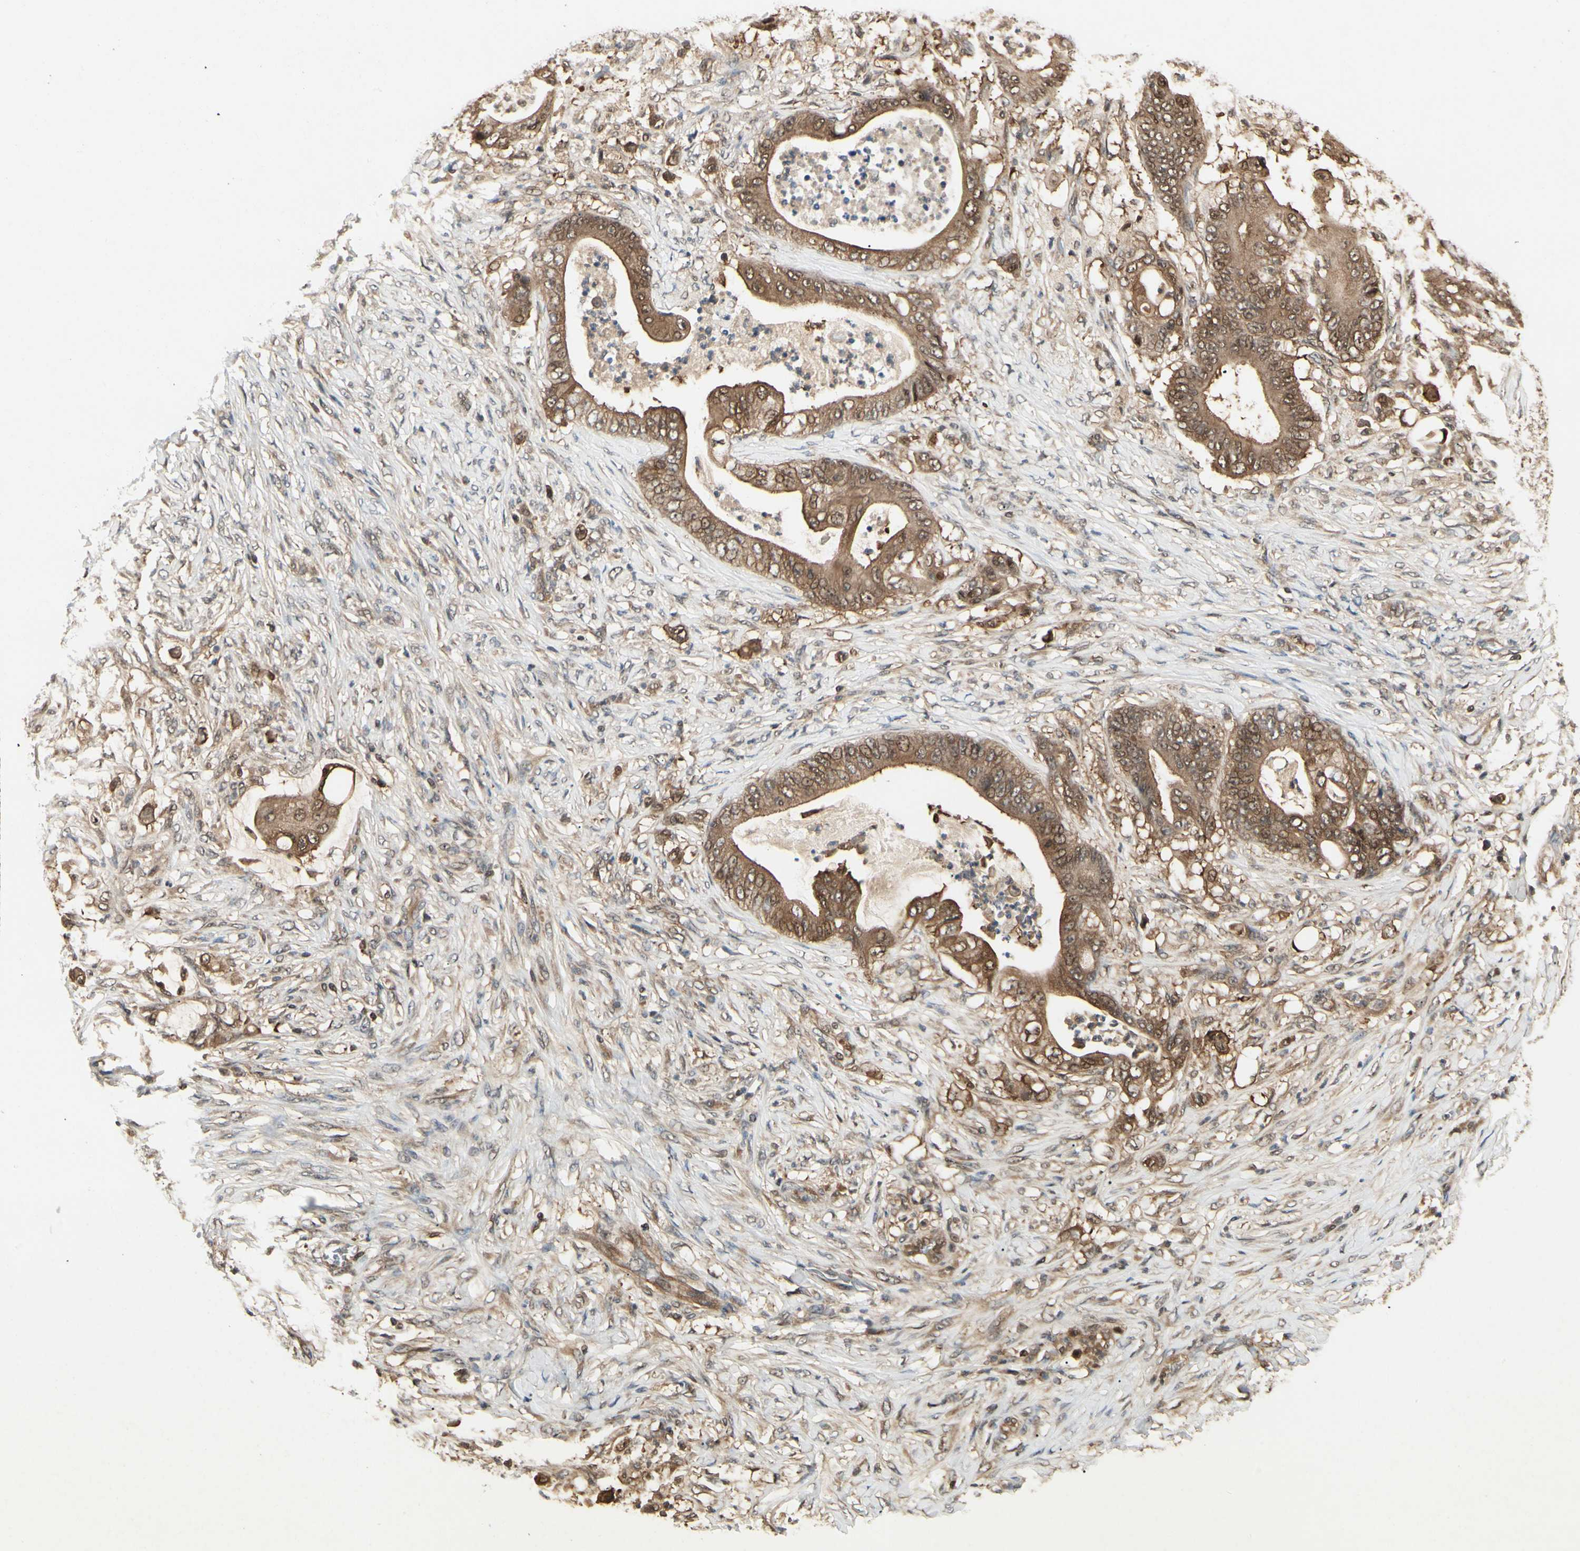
{"staining": {"intensity": "moderate", "quantity": ">75%", "location": "cytoplasmic/membranous"}, "tissue": "stomach cancer", "cell_type": "Tumor cells", "image_type": "cancer", "snomed": [{"axis": "morphology", "description": "Adenocarcinoma, NOS"}, {"axis": "topography", "description": "Stomach"}], "caption": "Brown immunohistochemical staining in stomach cancer (adenocarcinoma) shows moderate cytoplasmic/membranous positivity in about >75% of tumor cells.", "gene": "YWHAQ", "patient": {"sex": "female", "age": 73}}